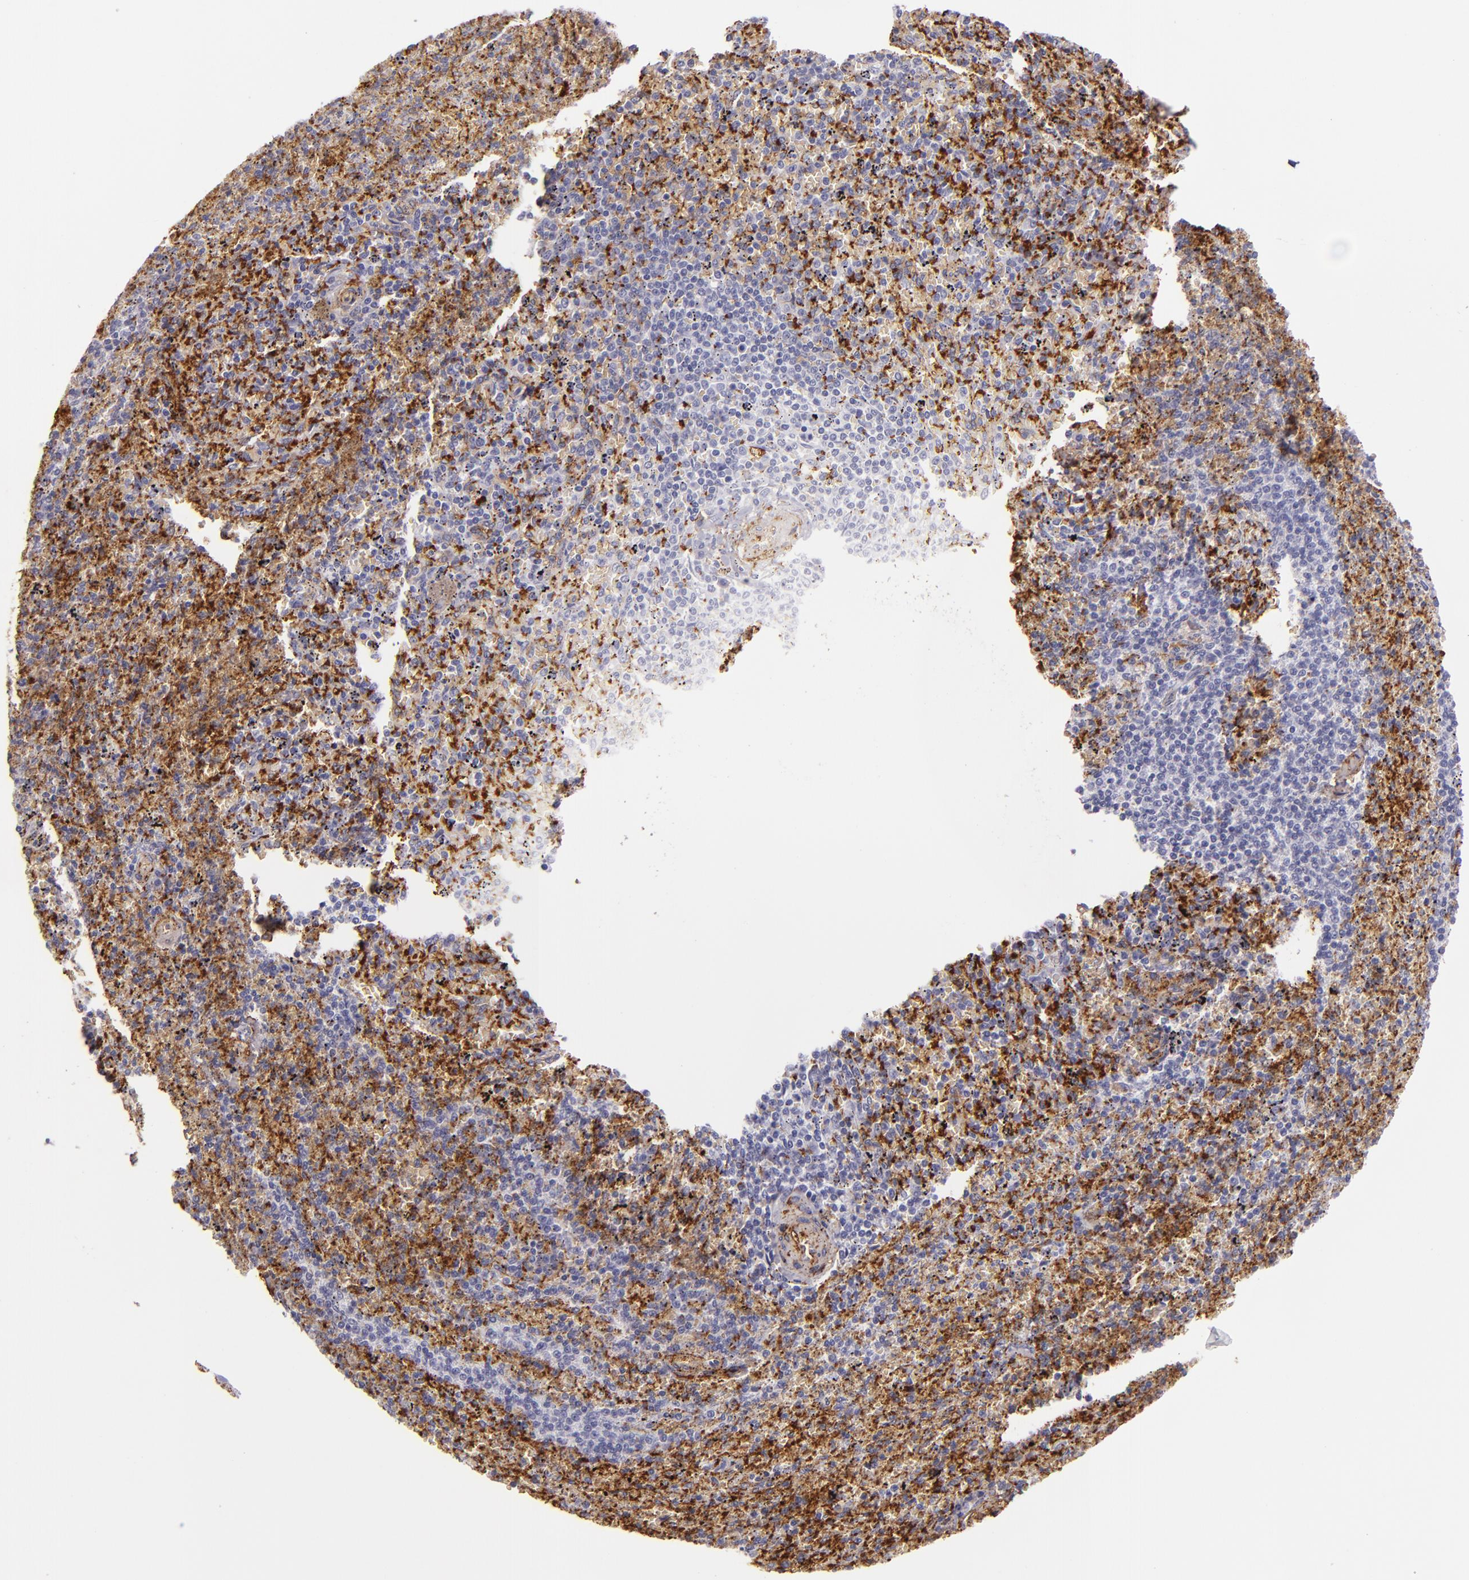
{"staining": {"intensity": "strong", "quantity": "<25%", "location": "cytoplasmic/membranous"}, "tissue": "spleen", "cell_type": "Cells in red pulp", "image_type": "normal", "snomed": [{"axis": "morphology", "description": "Normal tissue, NOS"}, {"axis": "topography", "description": "Spleen"}], "caption": "The micrograph displays immunohistochemical staining of unremarkable spleen. There is strong cytoplasmic/membranous staining is present in approximately <25% of cells in red pulp.", "gene": "CD9", "patient": {"sex": "female", "age": 43}}